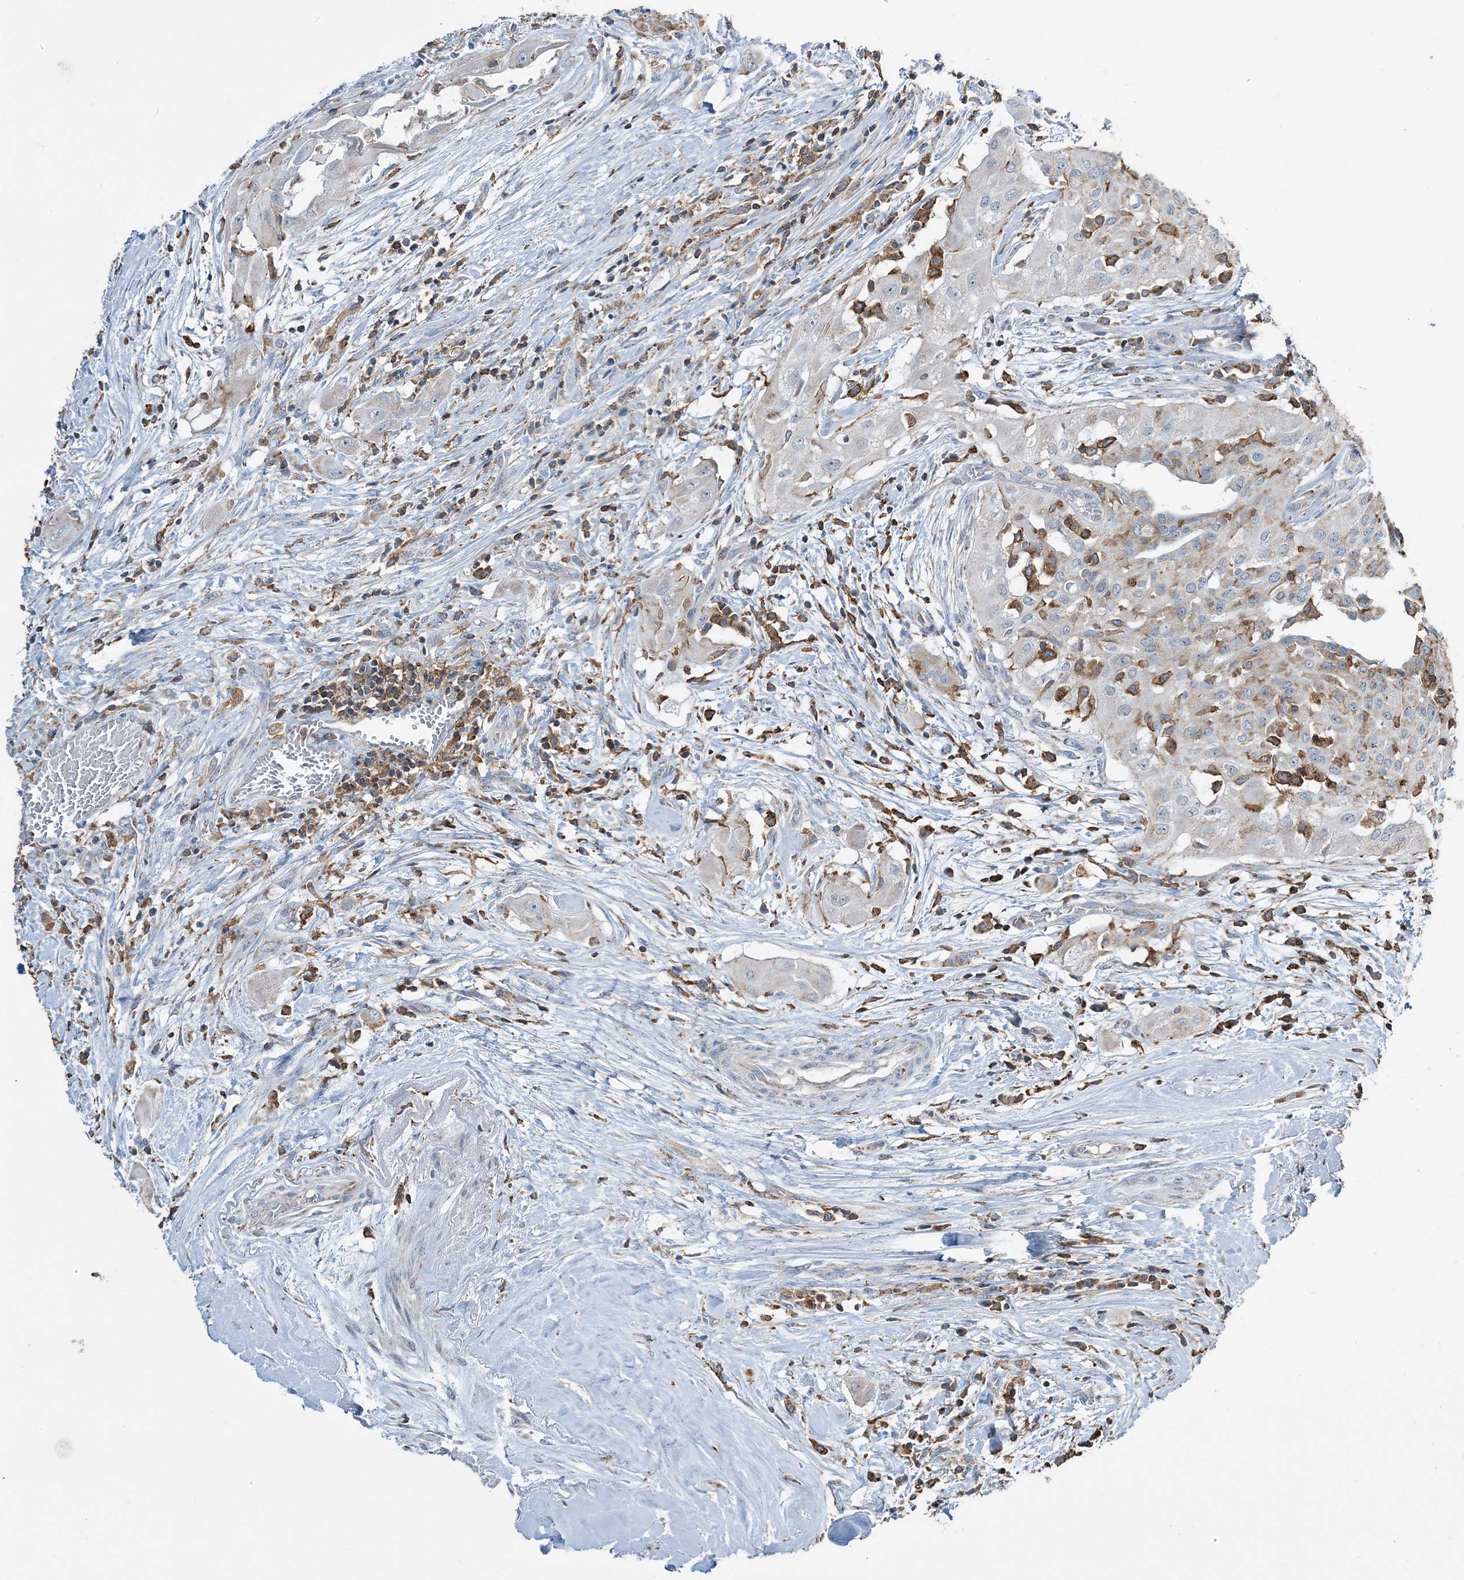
{"staining": {"intensity": "negative", "quantity": "none", "location": "none"}, "tissue": "thyroid cancer", "cell_type": "Tumor cells", "image_type": "cancer", "snomed": [{"axis": "morphology", "description": "Papillary adenocarcinoma, NOS"}, {"axis": "topography", "description": "Thyroid gland"}], "caption": "This is an immunohistochemistry image of human thyroid papillary adenocarcinoma. There is no positivity in tumor cells.", "gene": "TMLHE", "patient": {"sex": "female", "age": 59}}